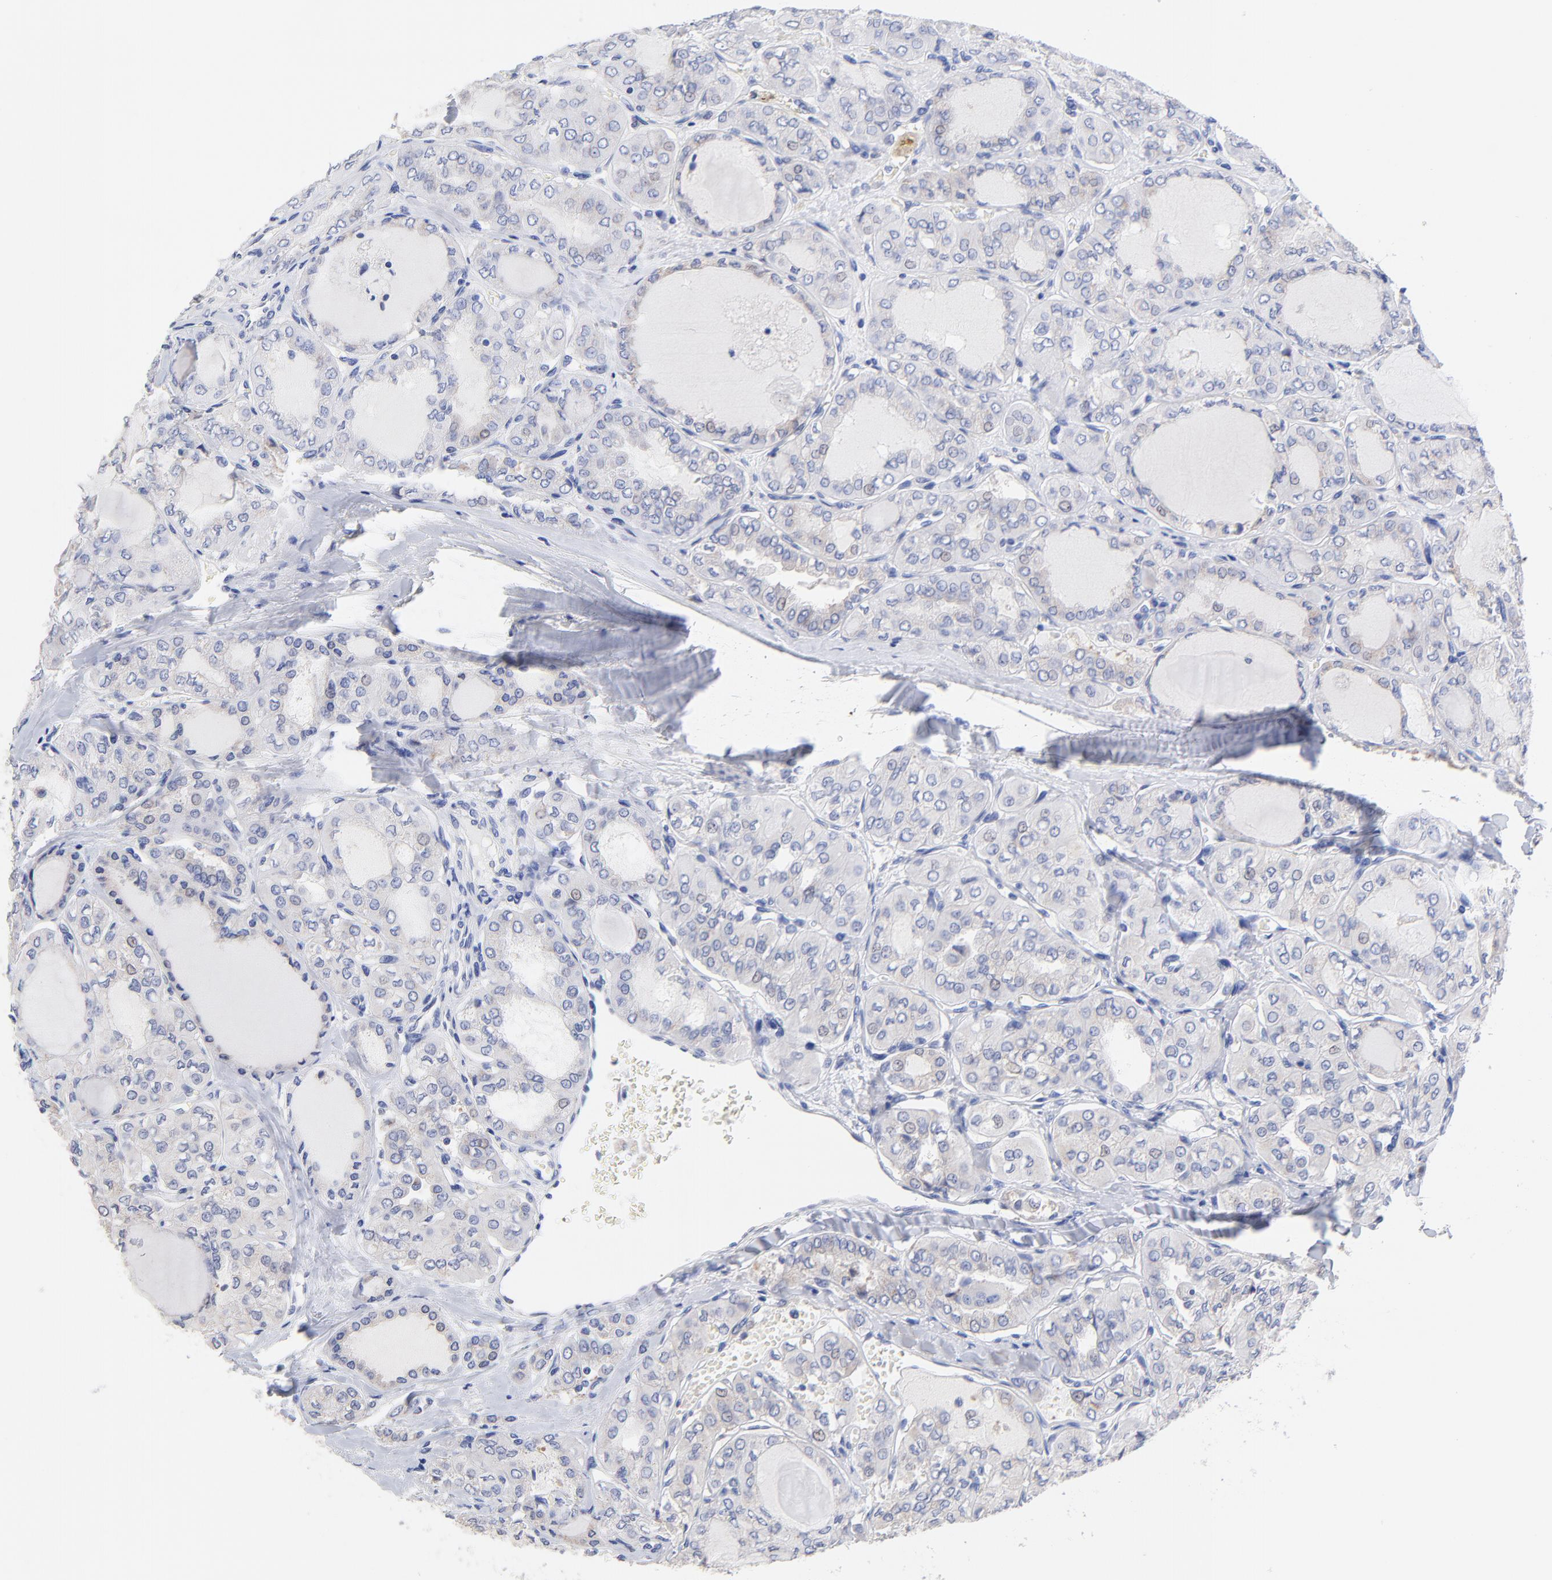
{"staining": {"intensity": "weak", "quantity": "<25%", "location": "cytoplasmic/membranous"}, "tissue": "thyroid cancer", "cell_type": "Tumor cells", "image_type": "cancer", "snomed": [{"axis": "morphology", "description": "Papillary adenocarcinoma, NOS"}, {"axis": "topography", "description": "Thyroid gland"}], "caption": "Immunohistochemistry (IHC) micrograph of neoplastic tissue: papillary adenocarcinoma (thyroid) stained with DAB exhibits no significant protein positivity in tumor cells.", "gene": "LAX1", "patient": {"sex": "male", "age": 20}}